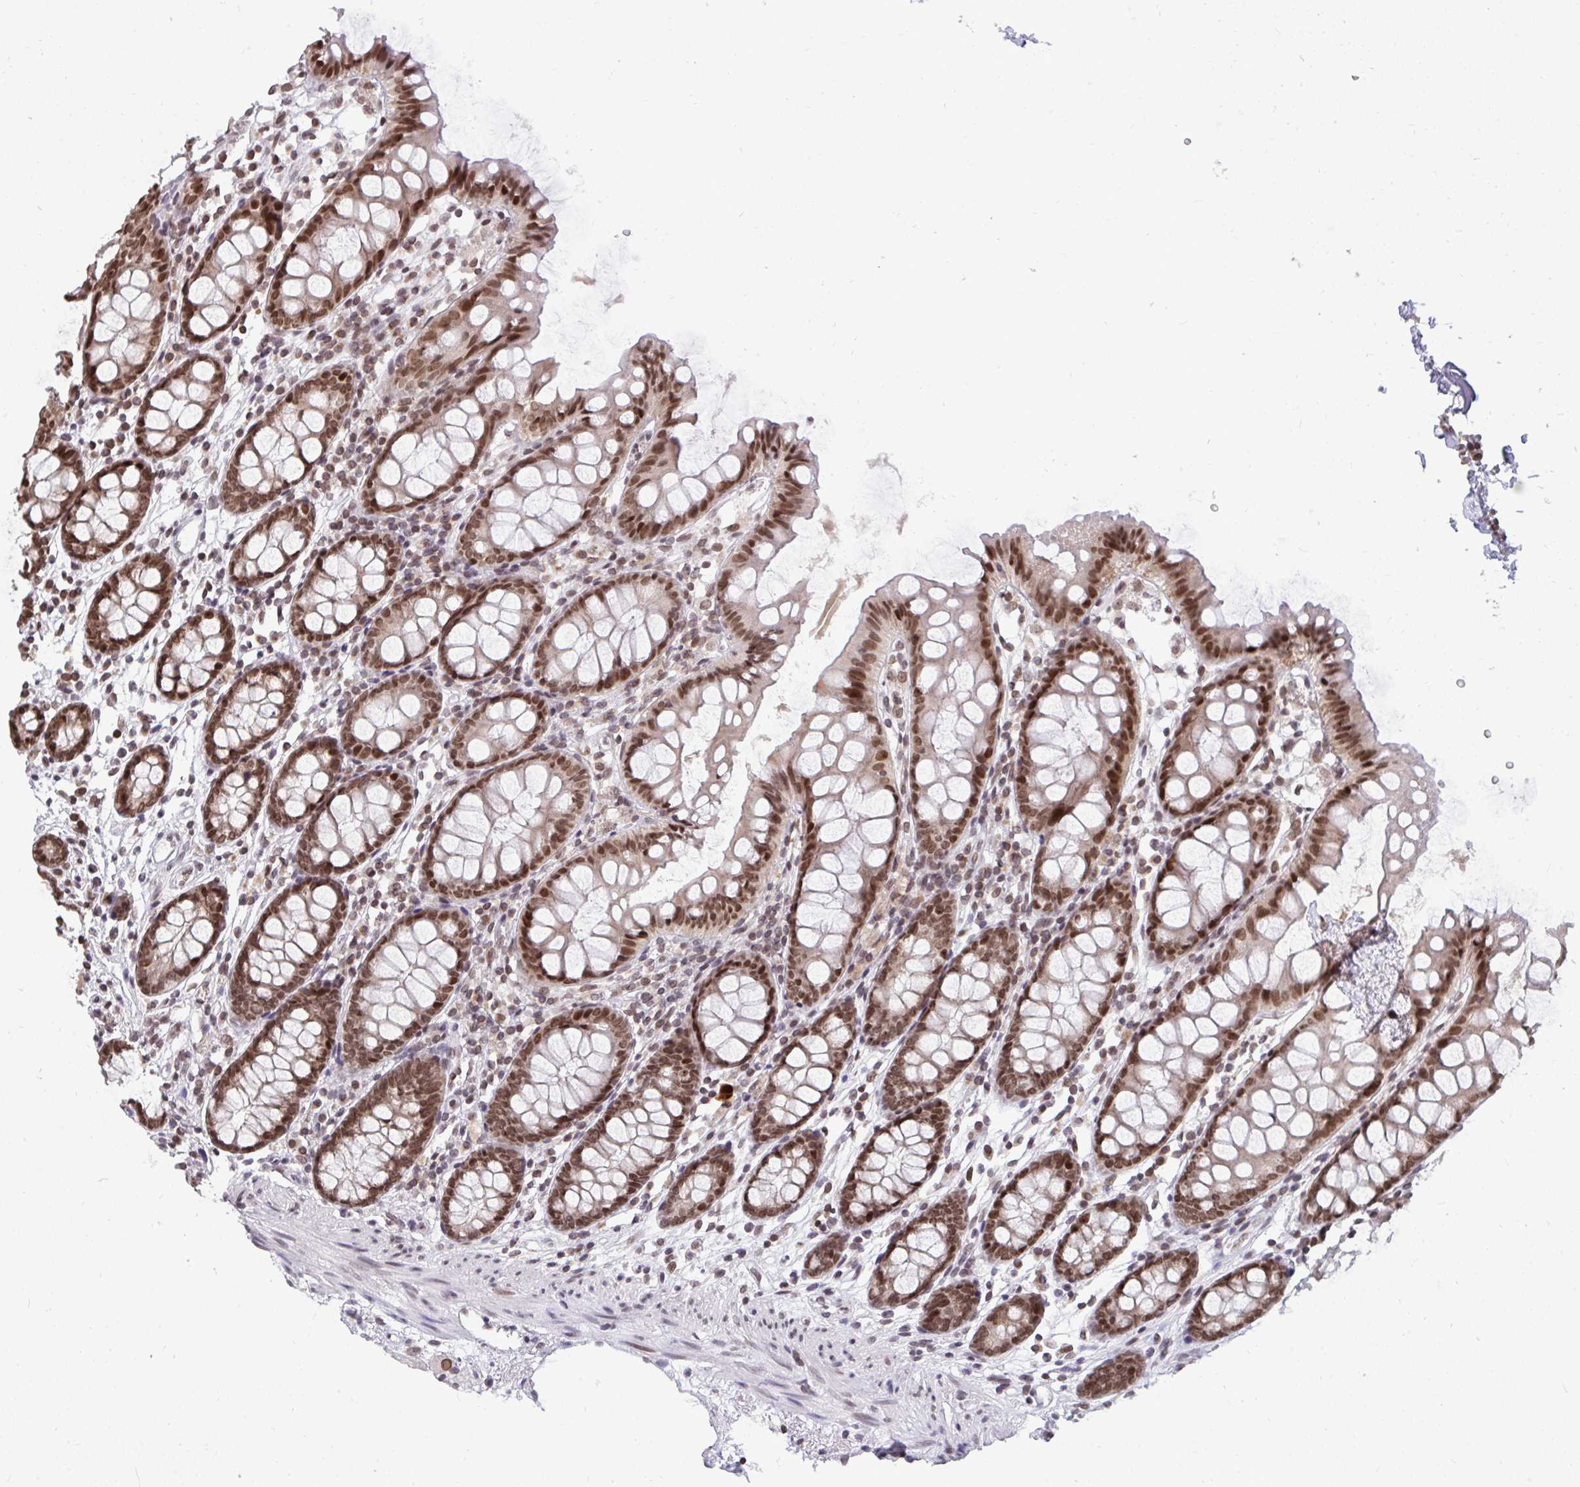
{"staining": {"intensity": "moderate", "quantity": ">75%", "location": "nuclear"}, "tissue": "colon", "cell_type": "Endothelial cells", "image_type": "normal", "snomed": [{"axis": "morphology", "description": "Normal tissue, NOS"}, {"axis": "topography", "description": "Colon"}], "caption": "About >75% of endothelial cells in benign colon reveal moderate nuclear protein staining as visualized by brown immunohistochemical staining.", "gene": "JPT1", "patient": {"sex": "female", "age": 84}}